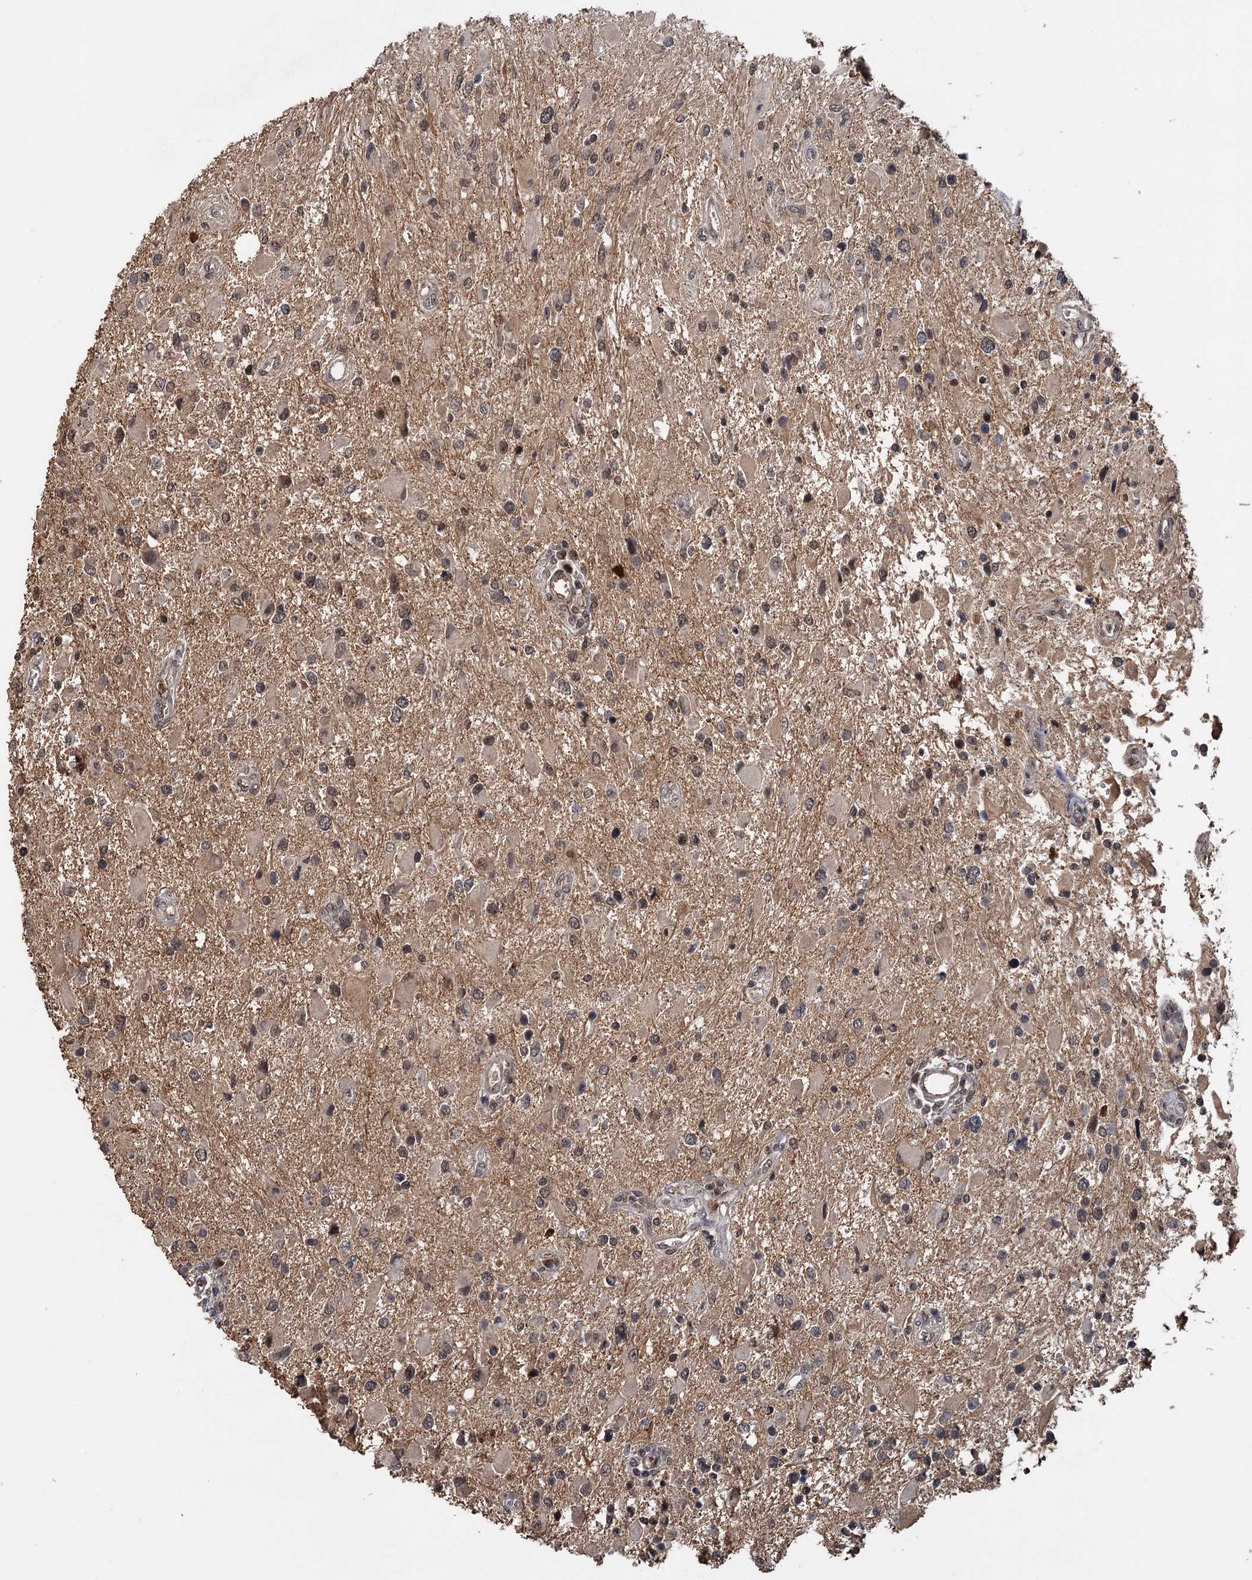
{"staining": {"intensity": "weak", "quantity": "25%-75%", "location": "nuclear"}, "tissue": "glioma", "cell_type": "Tumor cells", "image_type": "cancer", "snomed": [{"axis": "morphology", "description": "Glioma, malignant, High grade"}, {"axis": "topography", "description": "Brain"}], "caption": "A brown stain highlights weak nuclear positivity of a protein in malignant glioma (high-grade) tumor cells.", "gene": "KANSL2", "patient": {"sex": "male", "age": 53}}